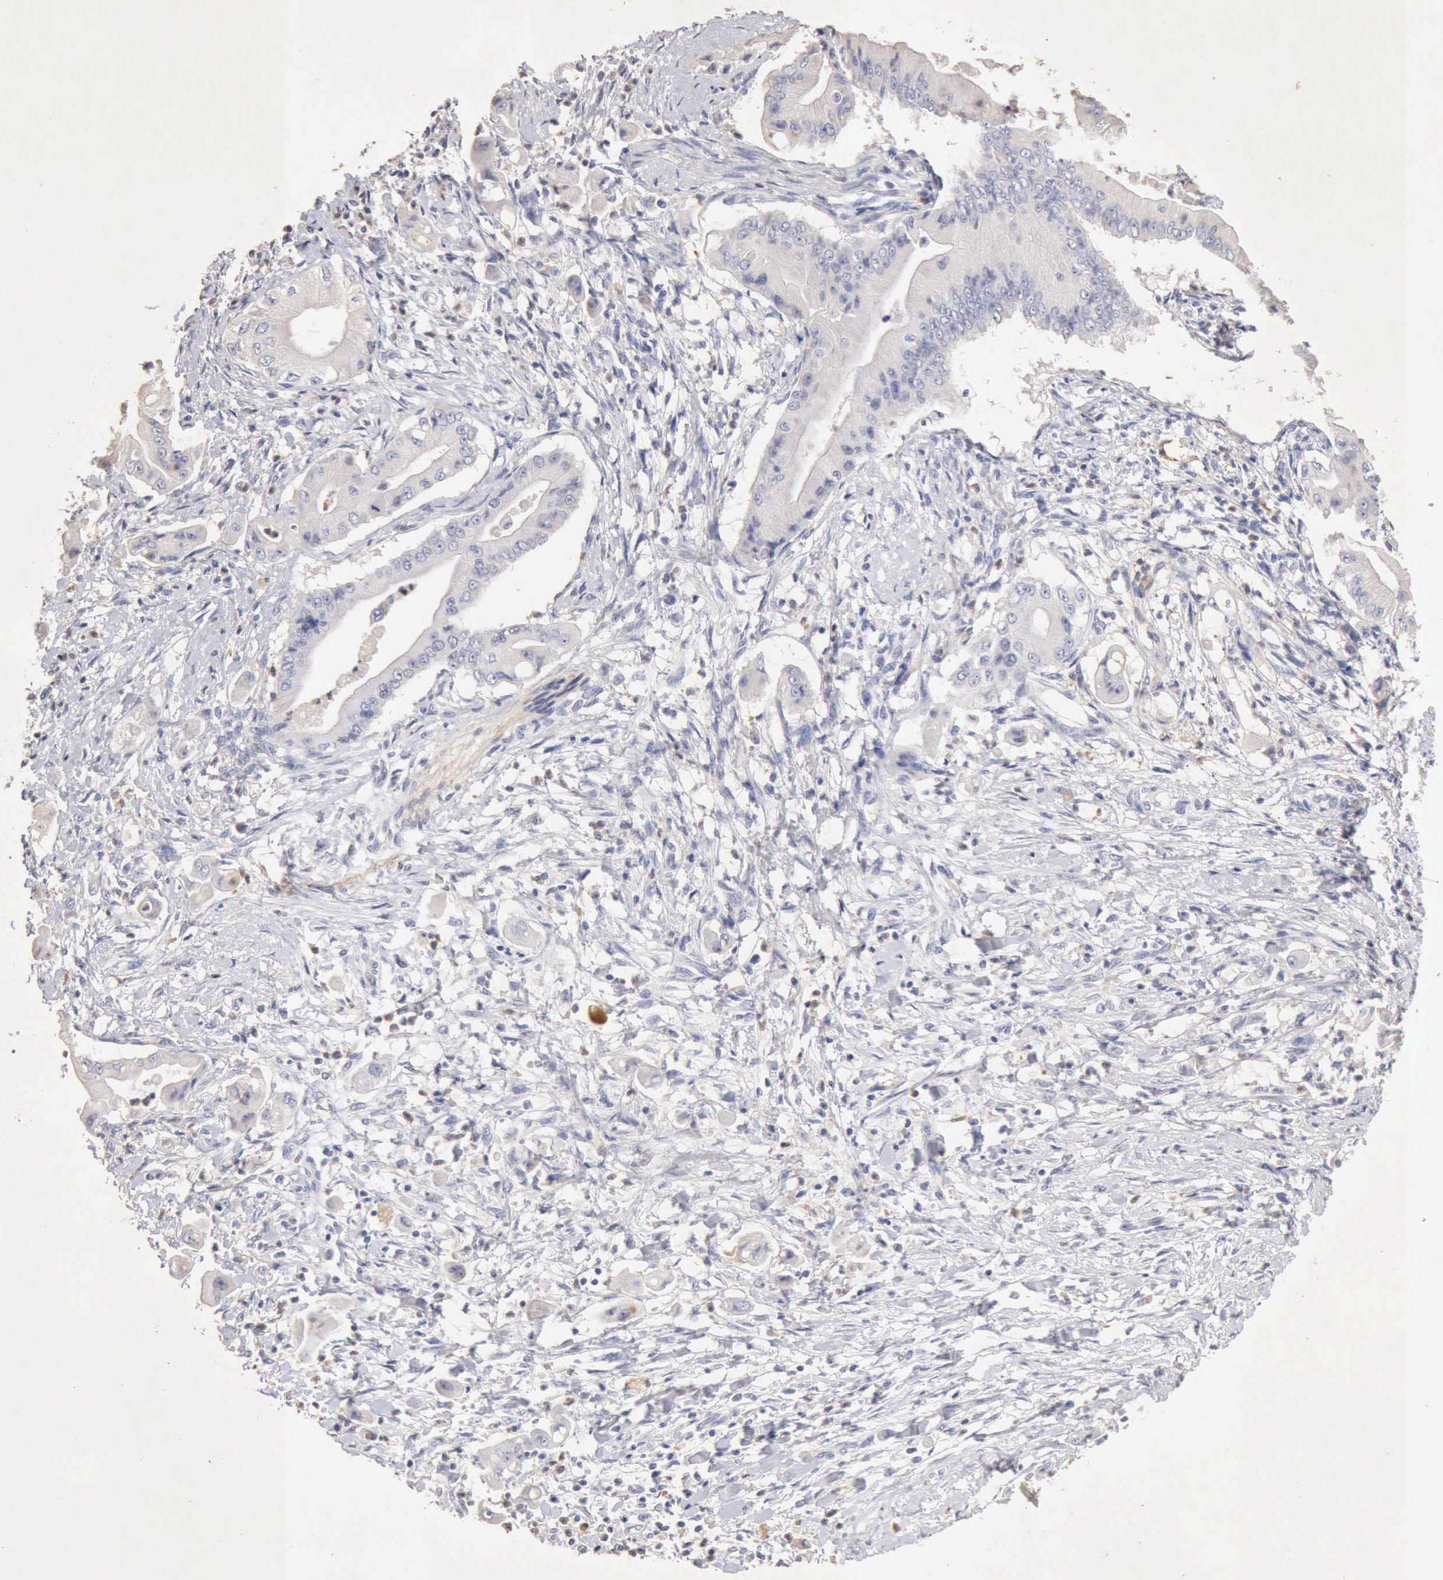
{"staining": {"intensity": "negative", "quantity": "none", "location": "none"}, "tissue": "pancreatic cancer", "cell_type": "Tumor cells", "image_type": "cancer", "snomed": [{"axis": "morphology", "description": "Adenocarcinoma, NOS"}, {"axis": "topography", "description": "Pancreas"}], "caption": "Tumor cells show no significant positivity in pancreatic cancer (adenocarcinoma).", "gene": "KRT6B", "patient": {"sex": "male", "age": 62}}